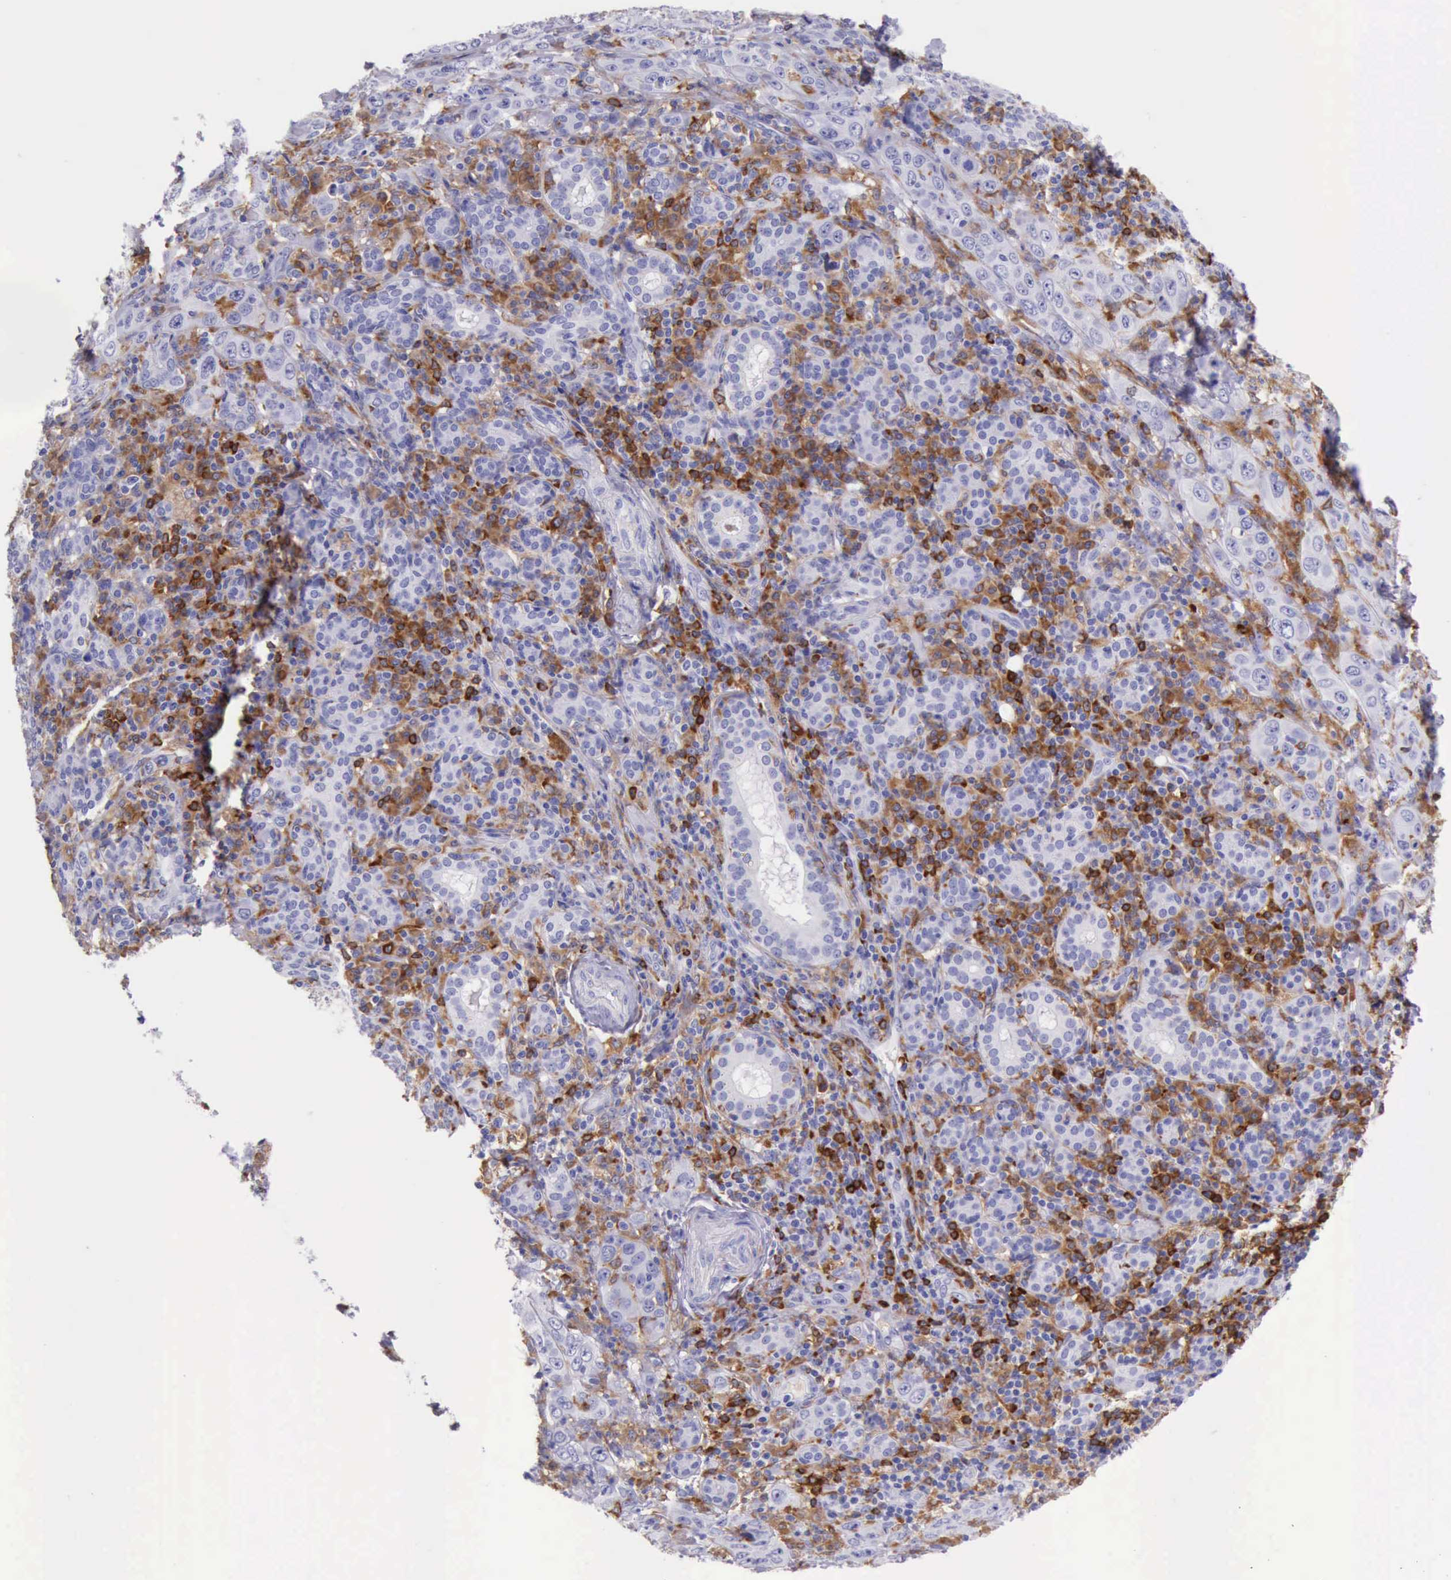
{"staining": {"intensity": "negative", "quantity": "none", "location": "none"}, "tissue": "skin cancer", "cell_type": "Tumor cells", "image_type": "cancer", "snomed": [{"axis": "morphology", "description": "Squamous cell carcinoma, NOS"}, {"axis": "topography", "description": "Skin"}], "caption": "Tumor cells are negative for brown protein staining in skin cancer (squamous cell carcinoma). (DAB (3,3'-diaminobenzidine) IHC with hematoxylin counter stain).", "gene": "BTK", "patient": {"sex": "male", "age": 84}}